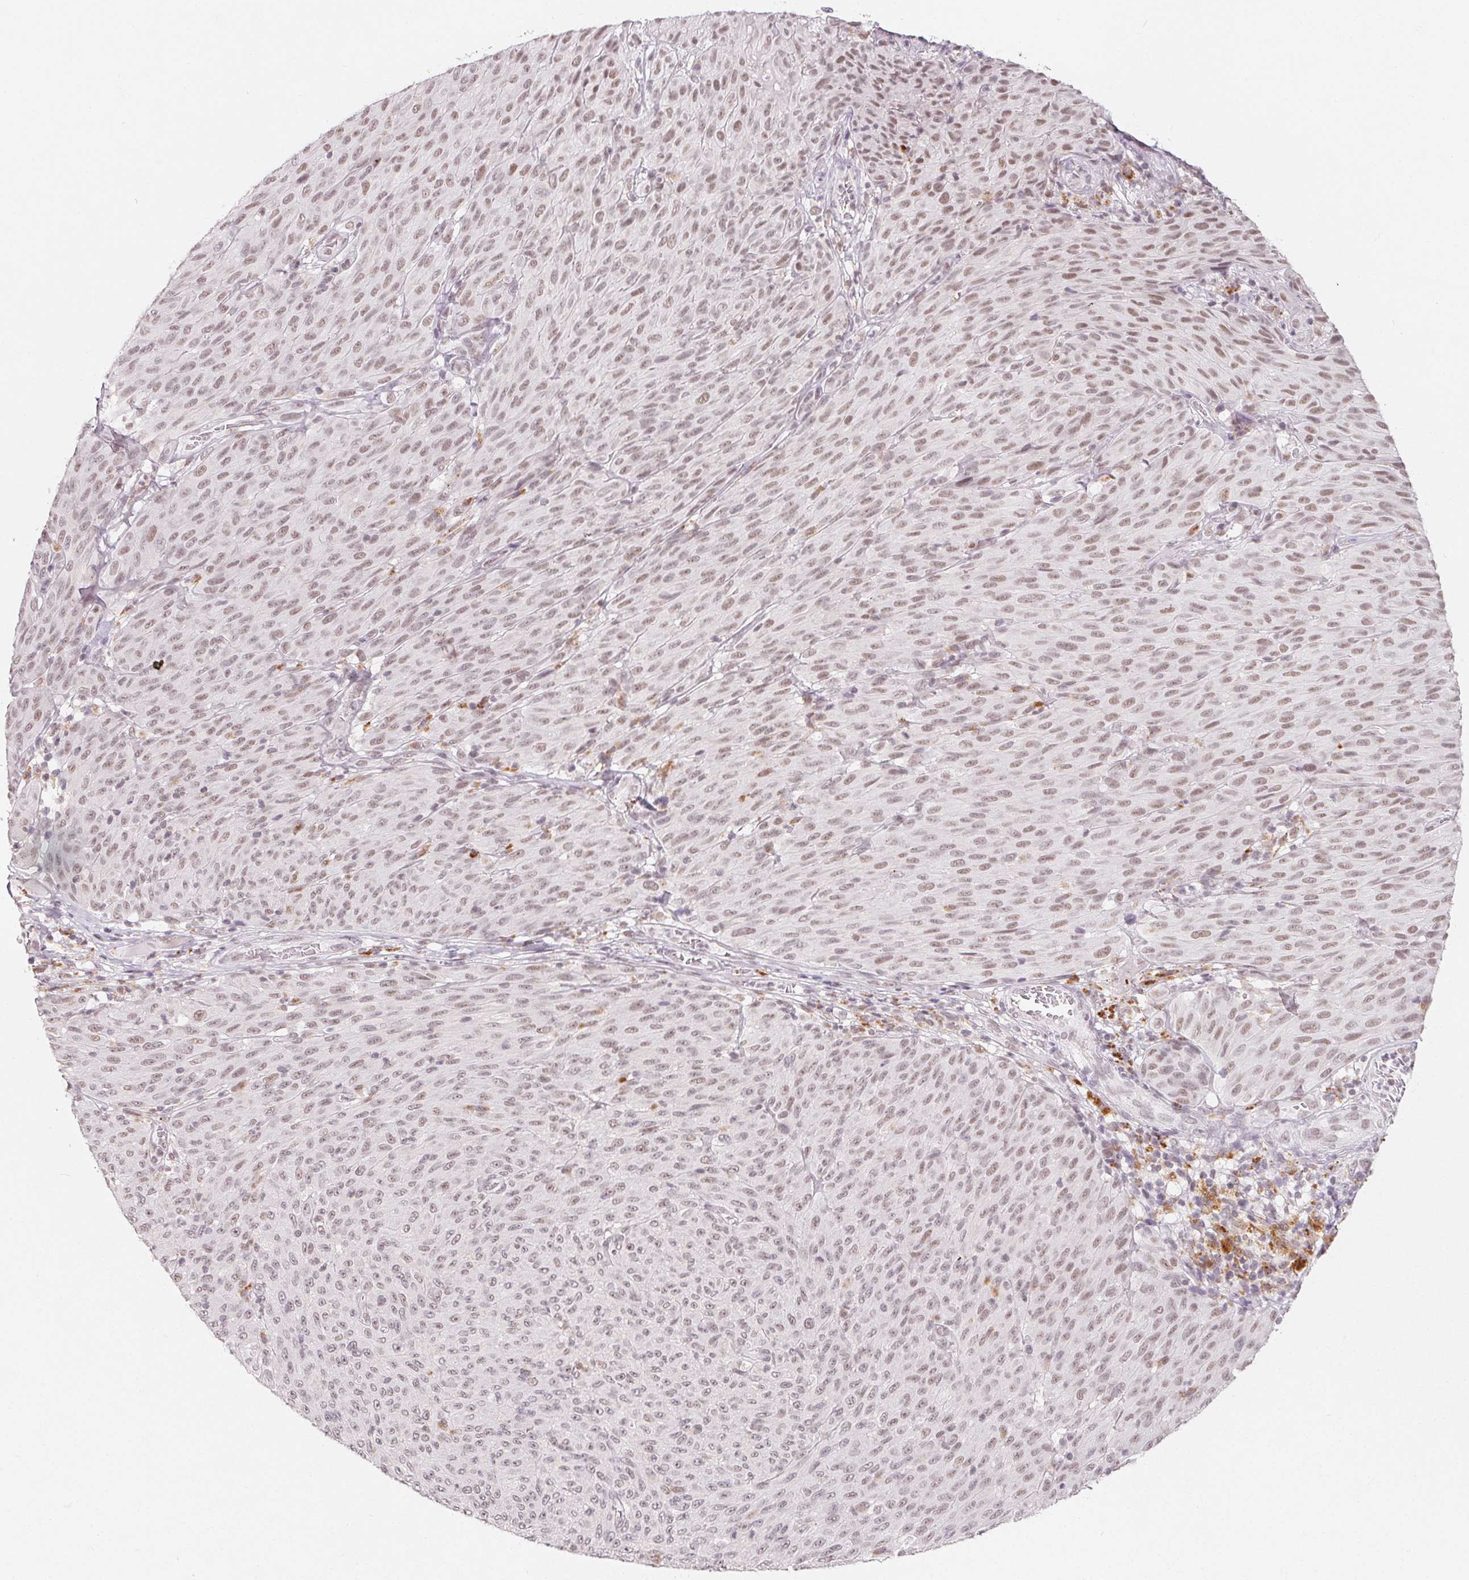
{"staining": {"intensity": "weak", "quantity": "25%-75%", "location": "nuclear"}, "tissue": "melanoma", "cell_type": "Tumor cells", "image_type": "cancer", "snomed": [{"axis": "morphology", "description": "Malignant melanoma, NOS"}, {"axis": "topography", "description": "Skin"}], "caption": "A high-resolution image shows IHC staining of malignant melanoma, which exhibits weak nuclear expression in approximately 25%-75% of tumor cells.", "gene": "NXF3", "patient": {"sex": "male", "age": 85}}